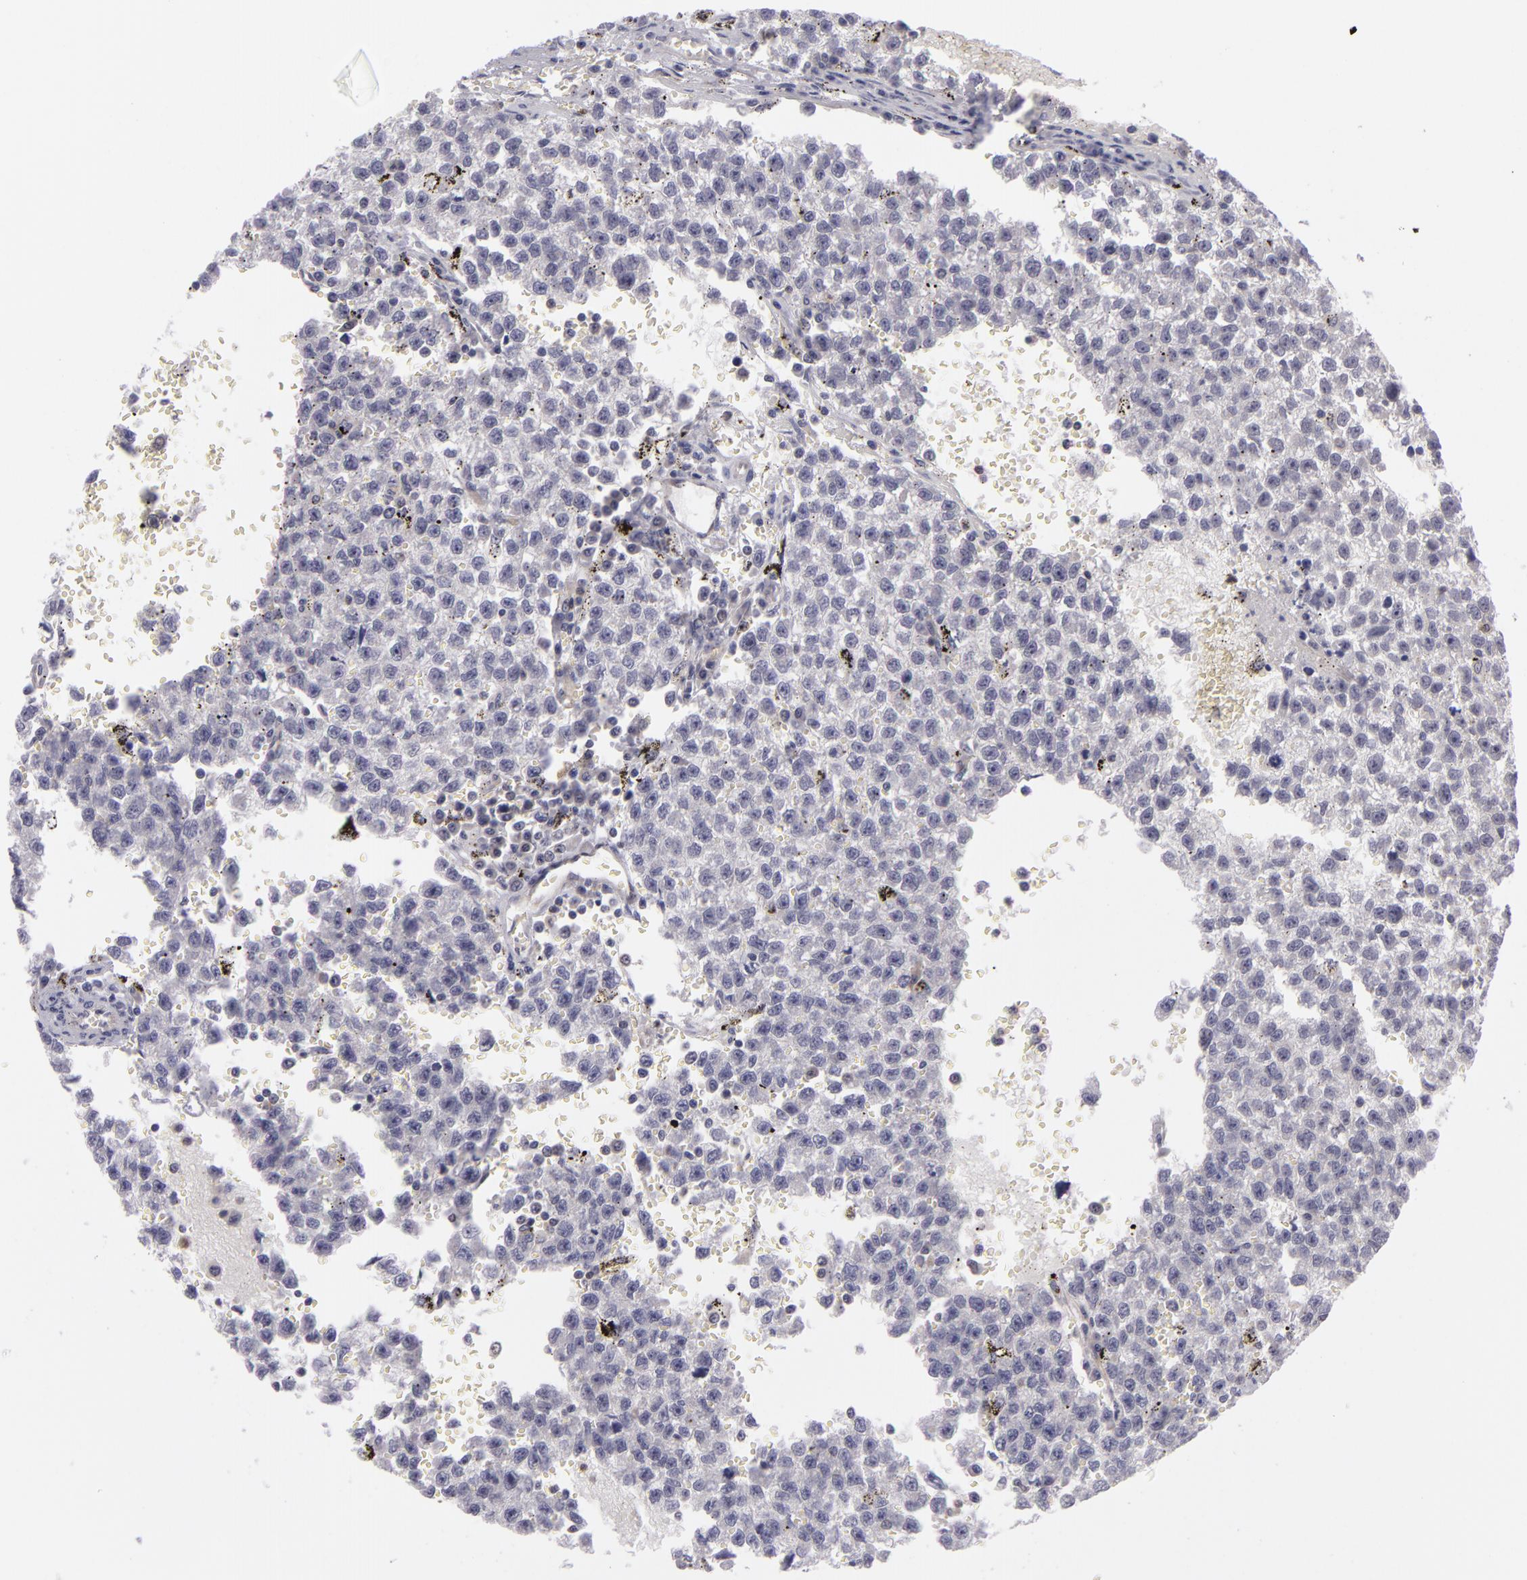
{"staining": {"intensity": "weak", "quantity": "<25%", "location": "cytoplasmic/membranous"}, "tissue": "testis cancer", "cell_type": "Tumor cells", "image_type": "cancer", "snomed": [{"axis": "morphology", "description": "Seminoma, NOS"}, {"axis": "topography", "description": "Testis"}], "caption": "Immunohistochemical staining of human testis cancer shows no significant positivity in tumor cells. (Brightfield microscopy of DAB (3,3'-diaminobenzidine) IHC at high magnification).", "gene": "BCL10", "patient": {"sex": "male", "age": 35}}